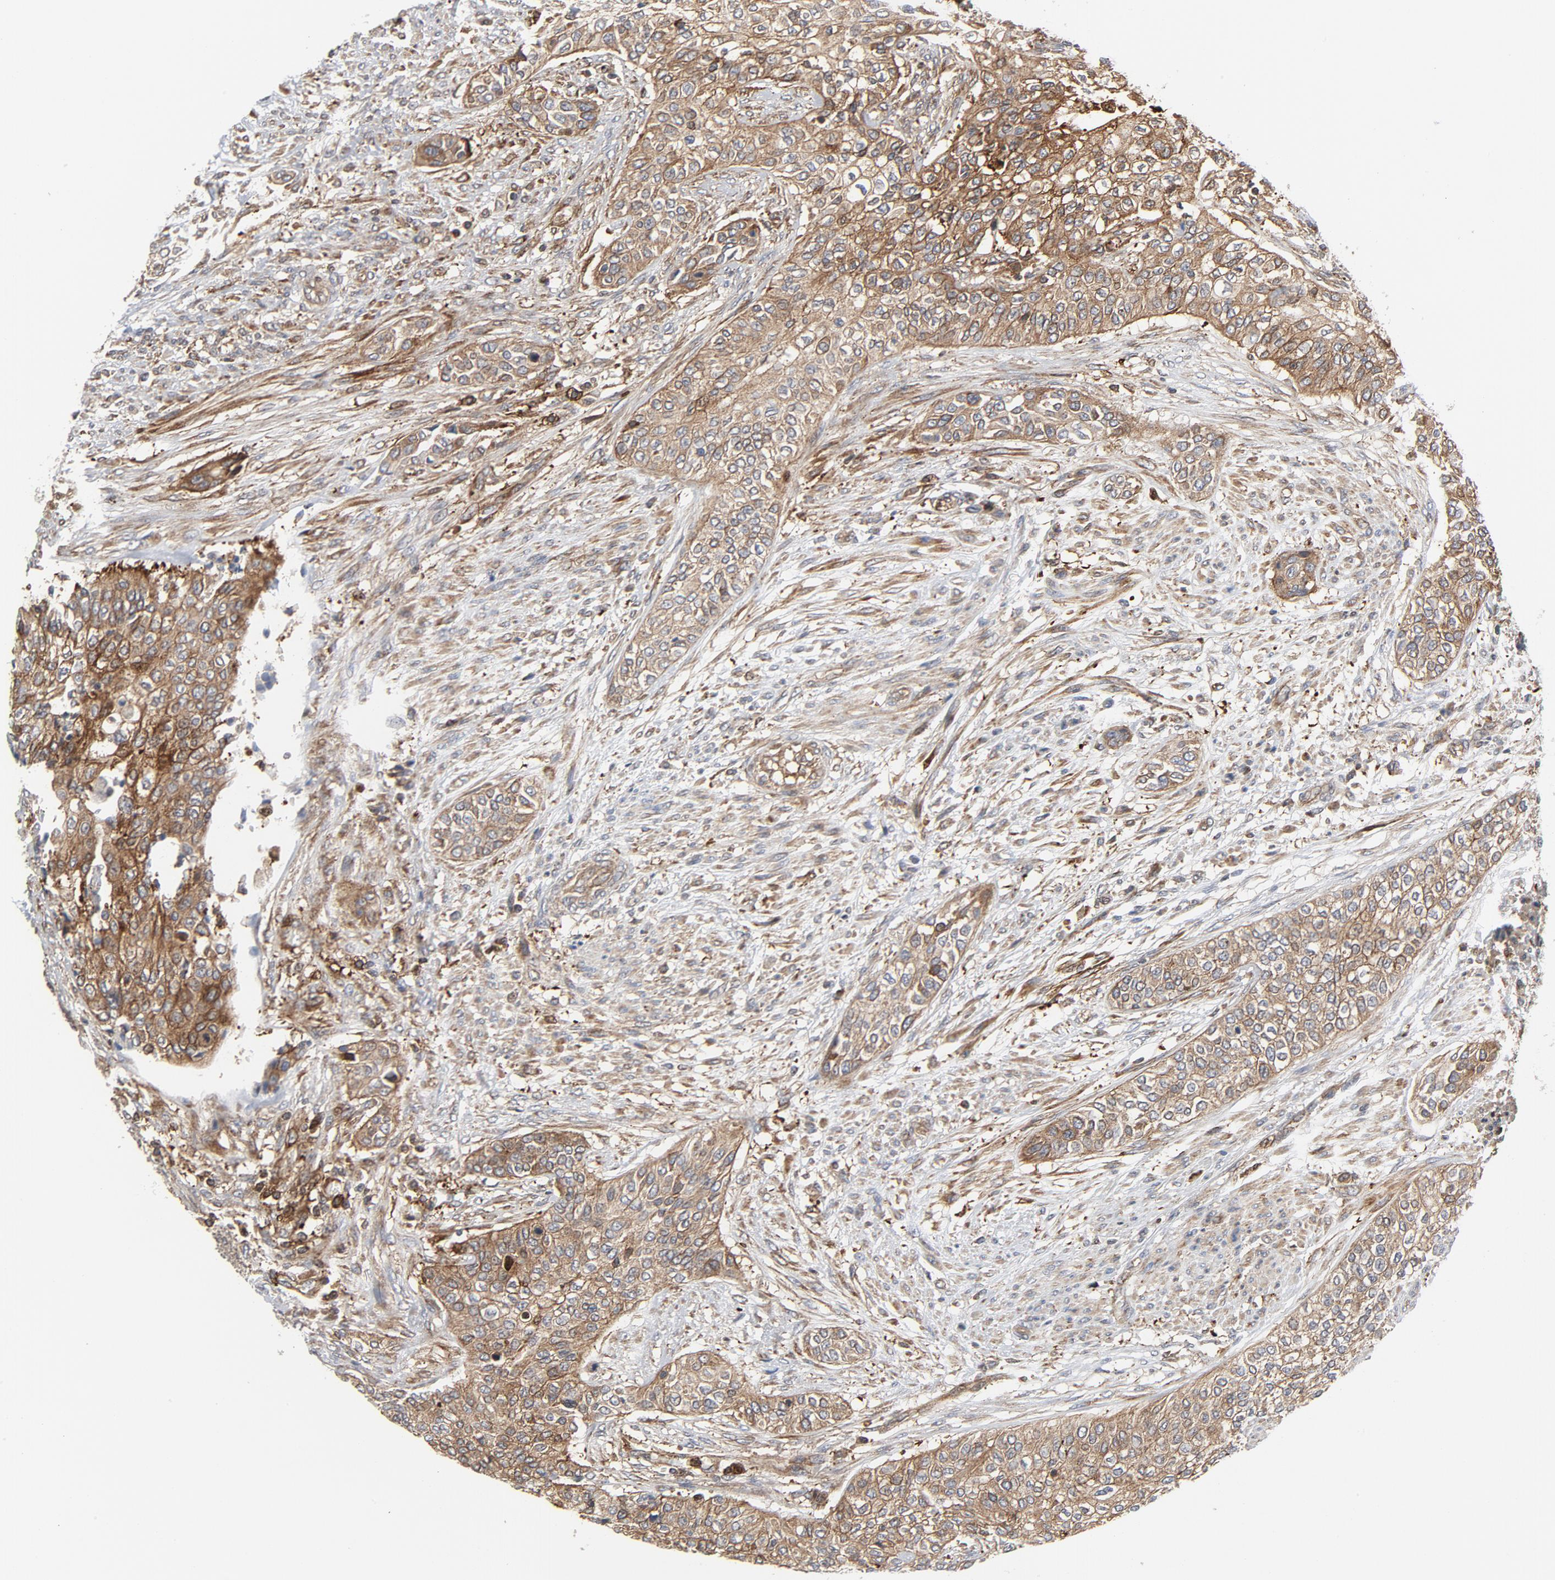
{"staining": {"intensity": "moderate", "quantity": ">75%", "location": "cytoplasmic/membranous"}, "tissue": "urothelial cancer", "cell_type": "Tumor cells", "image_type": "cancer", "snomed": [{"axis": "morphology", "description": "Urothelial carcinoma, High grade"}, {"axis": "topography", "description": "Urinary bladder"}], "caption": "Moderate cytoplasmic/membranous positivity is present in approximately >75% of tumor cells in urothelial cancer.", "gene": "YES1", "patient": {"sex": "male", "age": 74}}